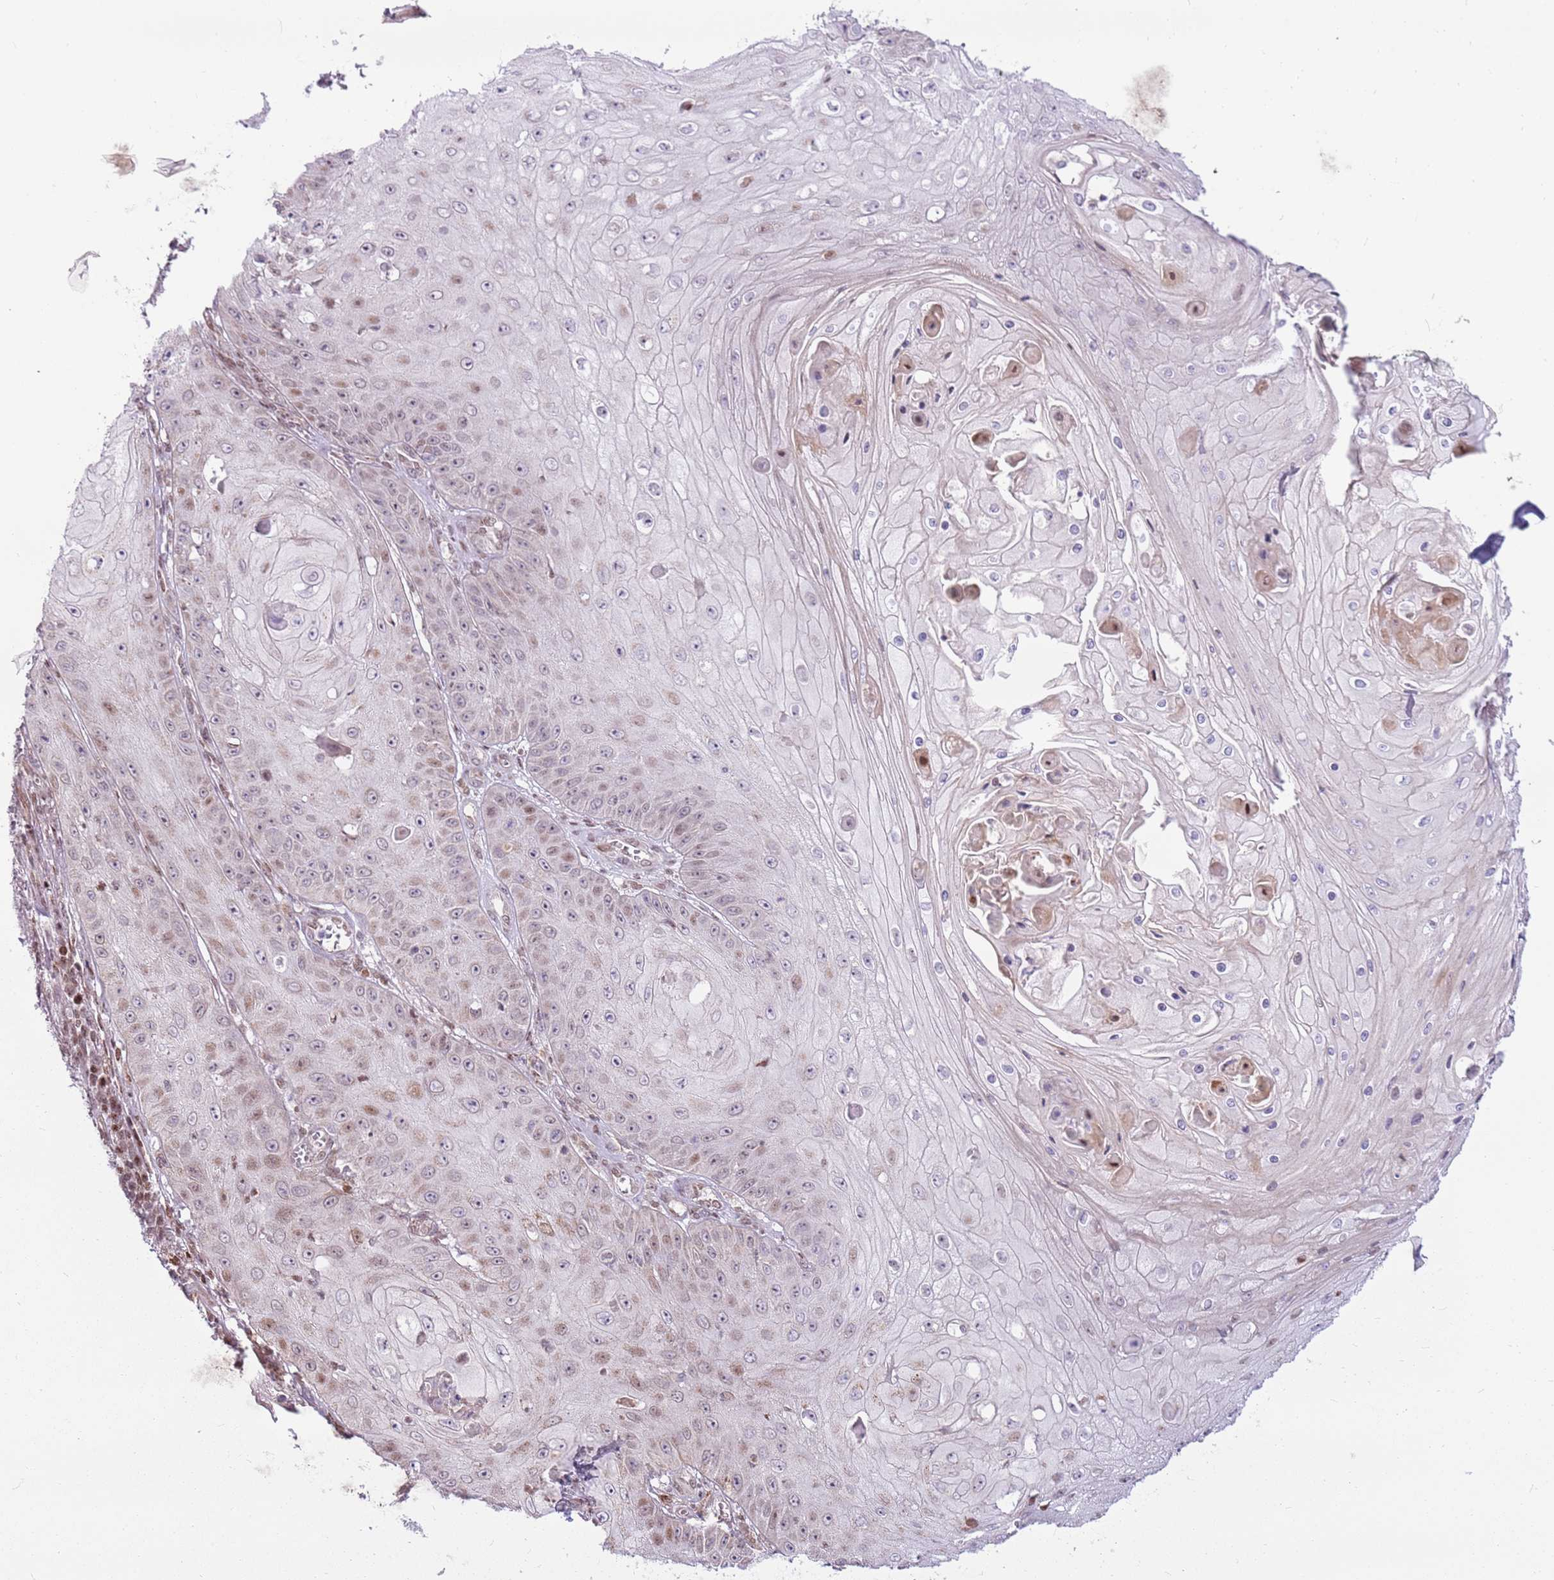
{"staining": {"intensity": "moderate", "quantity": "<25%", "location": "nuclear"}, "tissue": "skin cancer", "cell_type": "Tumor cells", "image_type": "cancer", "snomed": [{"axis": "morphology", "description": "Squamous cell carcinoma, NOS"}, {"axis": "topography", "description": "Skin"}], "caption": "The image displays a brown stain indicating the presence of a protein in the nuclear of tumor cells in squamous cell carcinoma (skin). Nuclei are stained in blue.", "gene": "PCTP", "patient": {"sex": "male", "age": 70}}